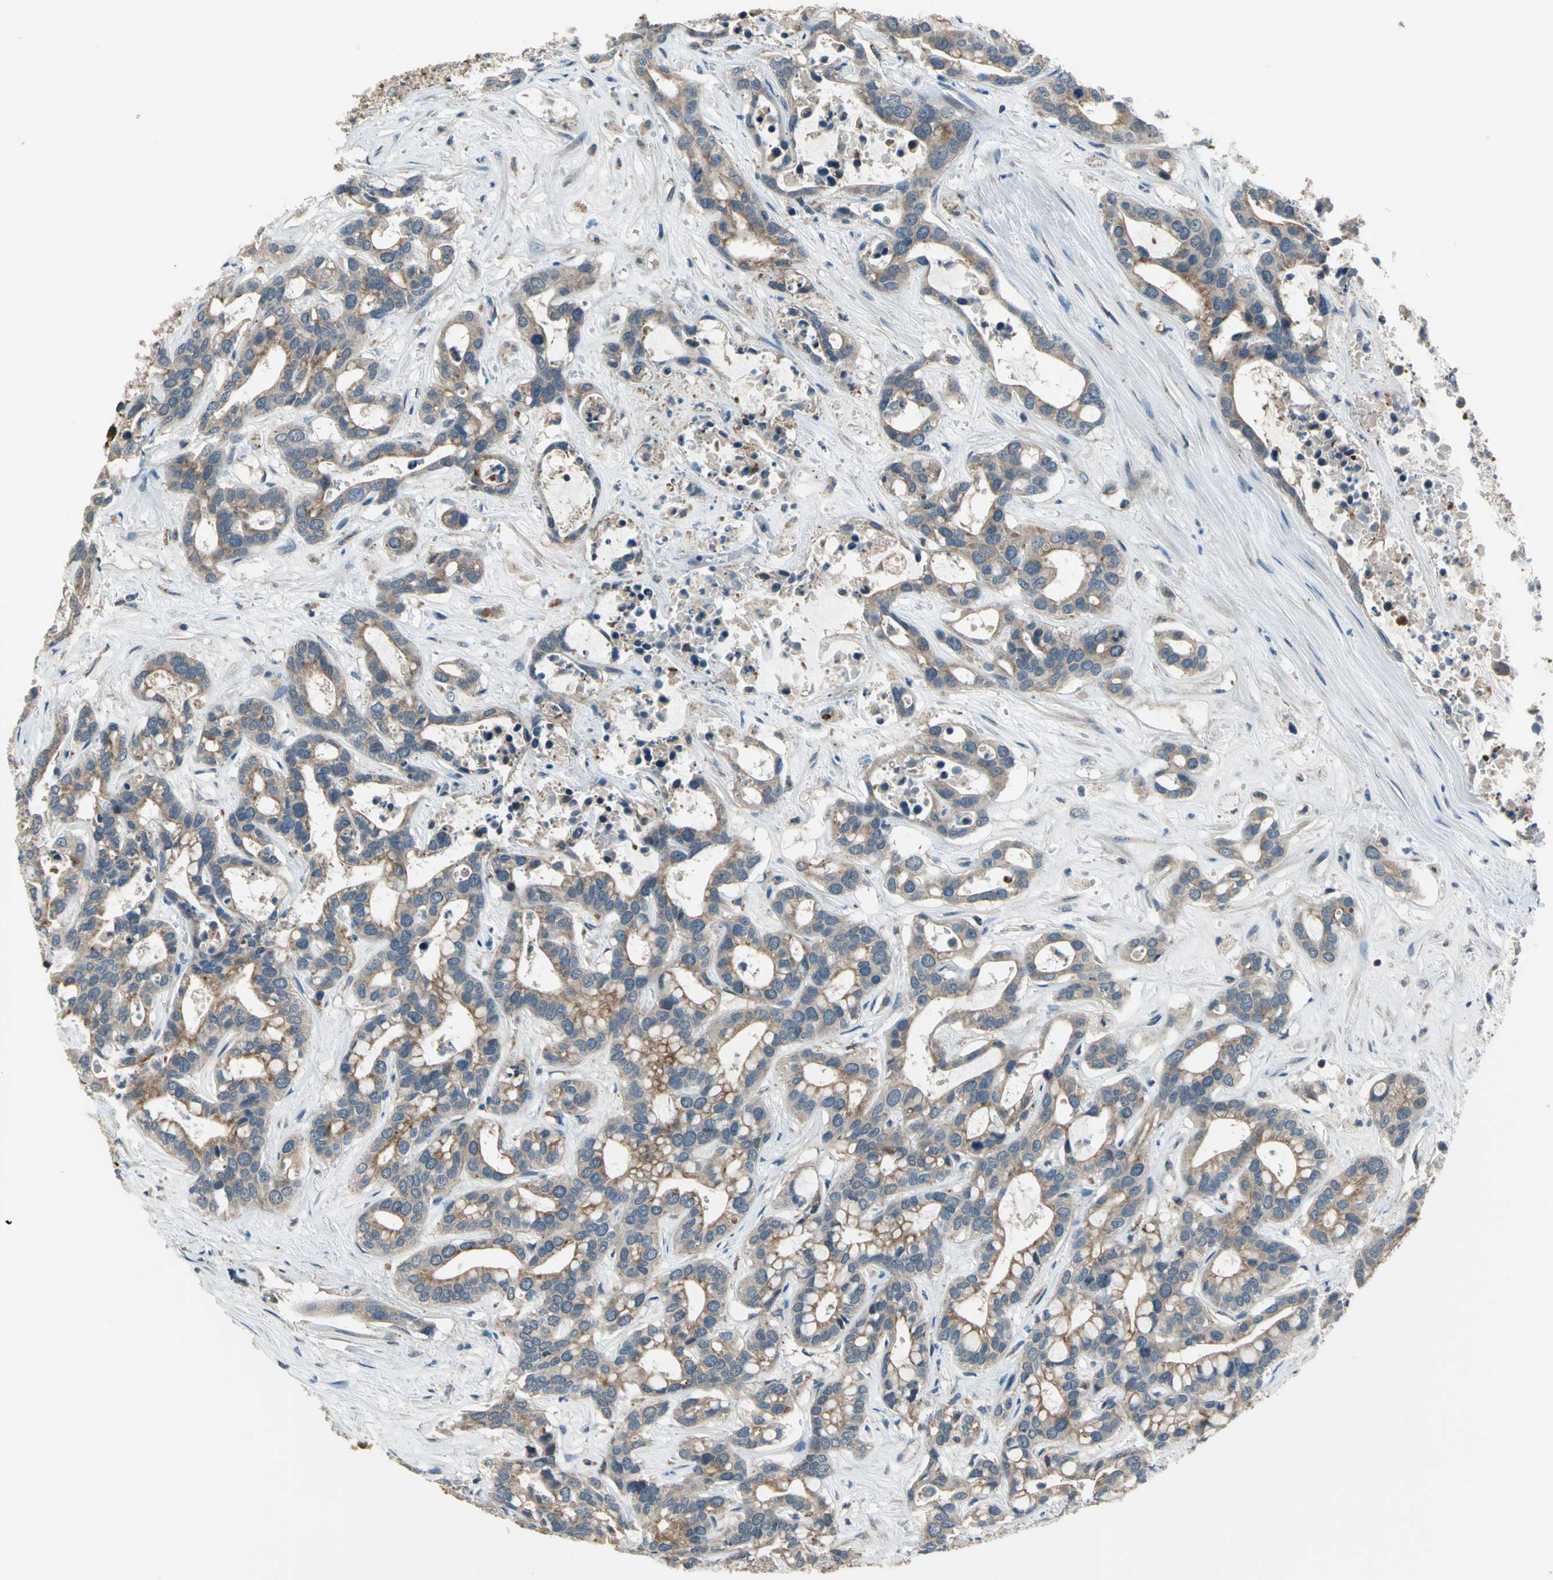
{"staining": {"intensity": "strong", "quantity": ">75%", "location": "cytoplasmic/membranous"}, "tissue": "liver cancer", "cell_type": "Tumor cells", "image_type": "cancer", "snomed": [{"axis": "morphology", "description": "Cholangiocarcinoma"}, {"axis": "topography", "description": "Liver"}], "caption": "This is an image of immunohistochemistry (IHC) staining of cholangiocarcinoma (liver), which shows strong expression in the cytoplasmic/membranous of tumor cells.", "gene": "TRAK1", "patient": {"sex": "female", "age": 65}}